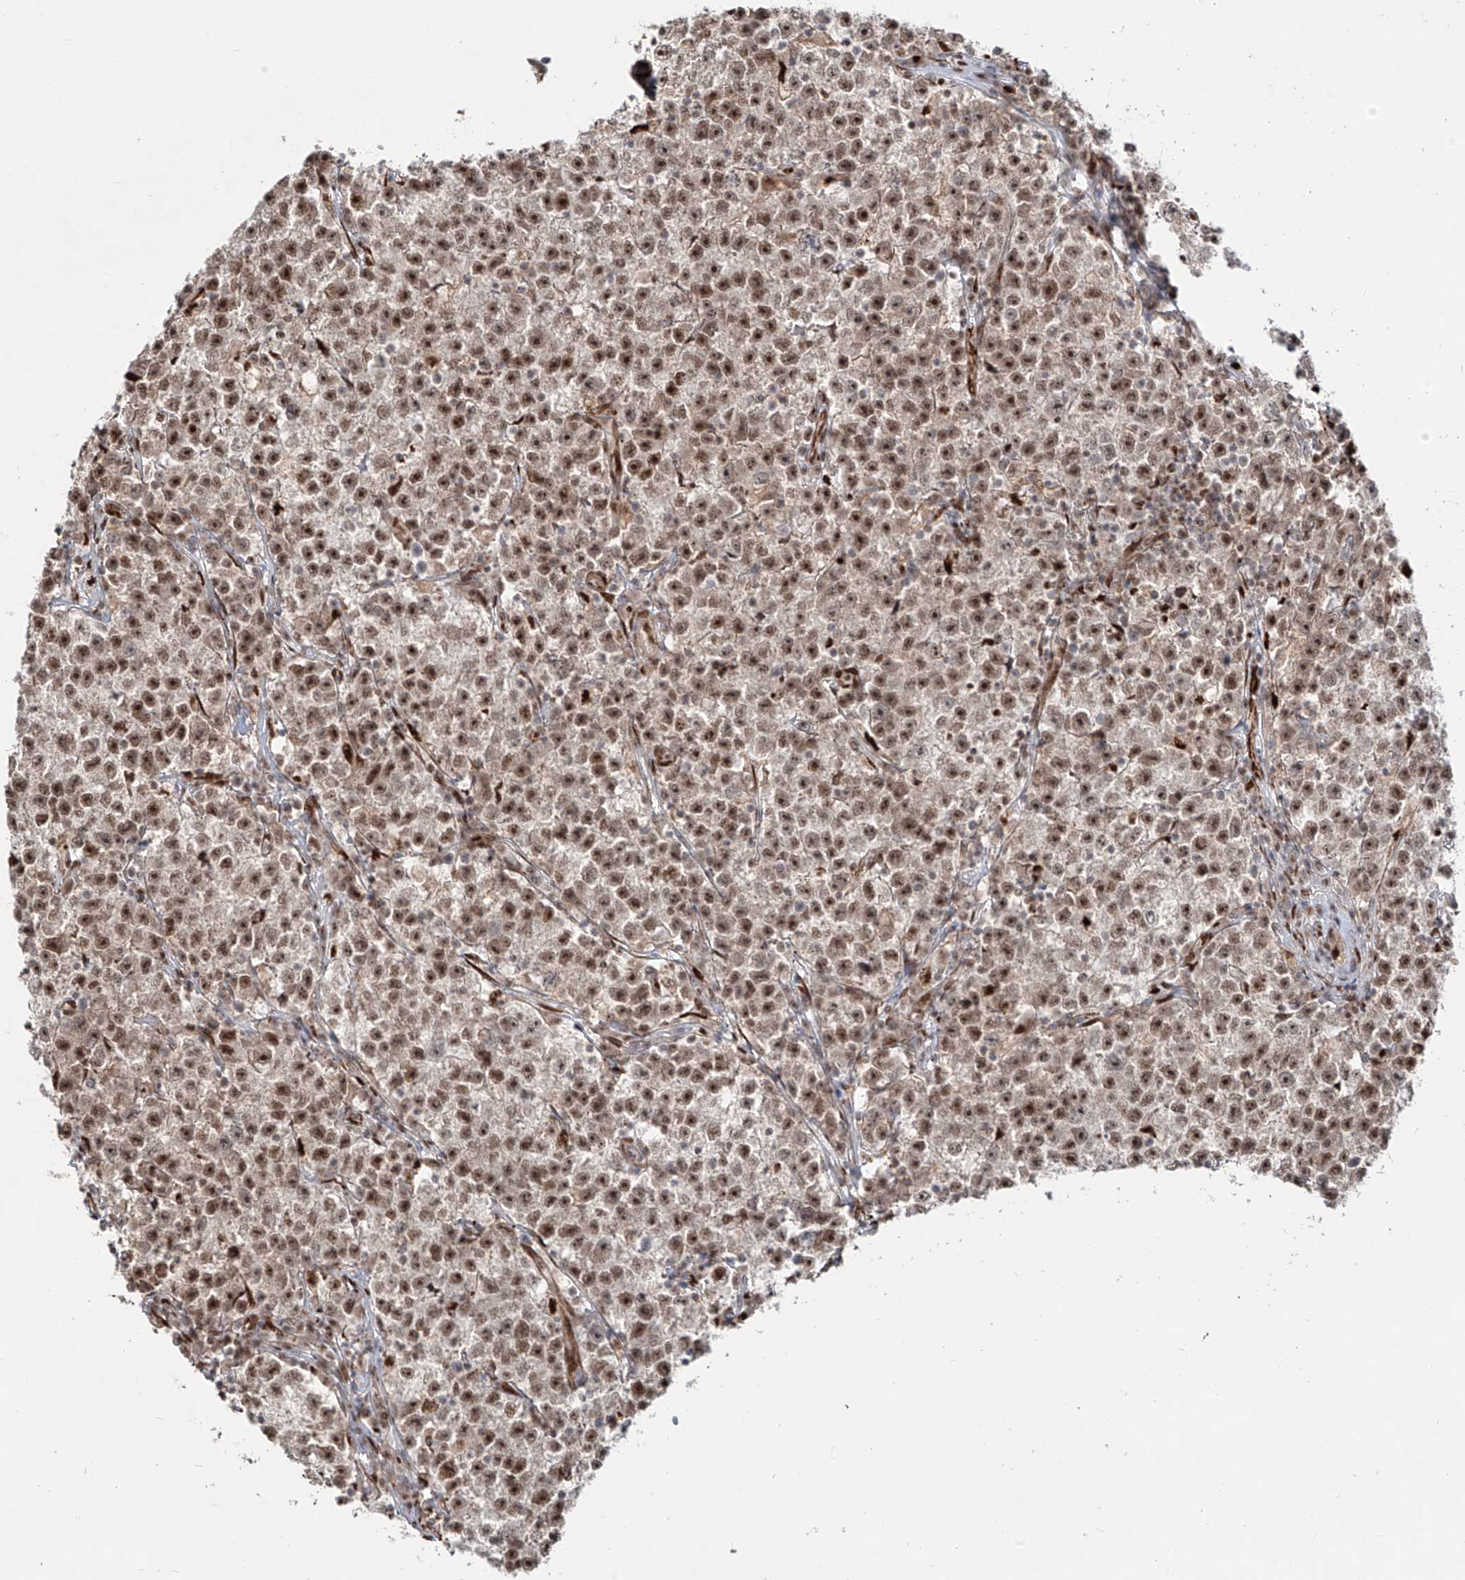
{"staining": {"intensity": "moderate", "quantity": ">75%", "location": "nuclear"}, "tissue": "testis cancer", "cell_type": "Tumor cells", "image_type": "cancer", "snomed": [{"axis": "morphology", "description": "Seminoma, NOS"}, {"axis": "topography", "description": "Testis"}], "caption": "Human testis seminoma stained with a protein marker displays moderate staining in tumor cells.", "gene": "ZNF710", "patient": {"sex": "male", "age": 22}}